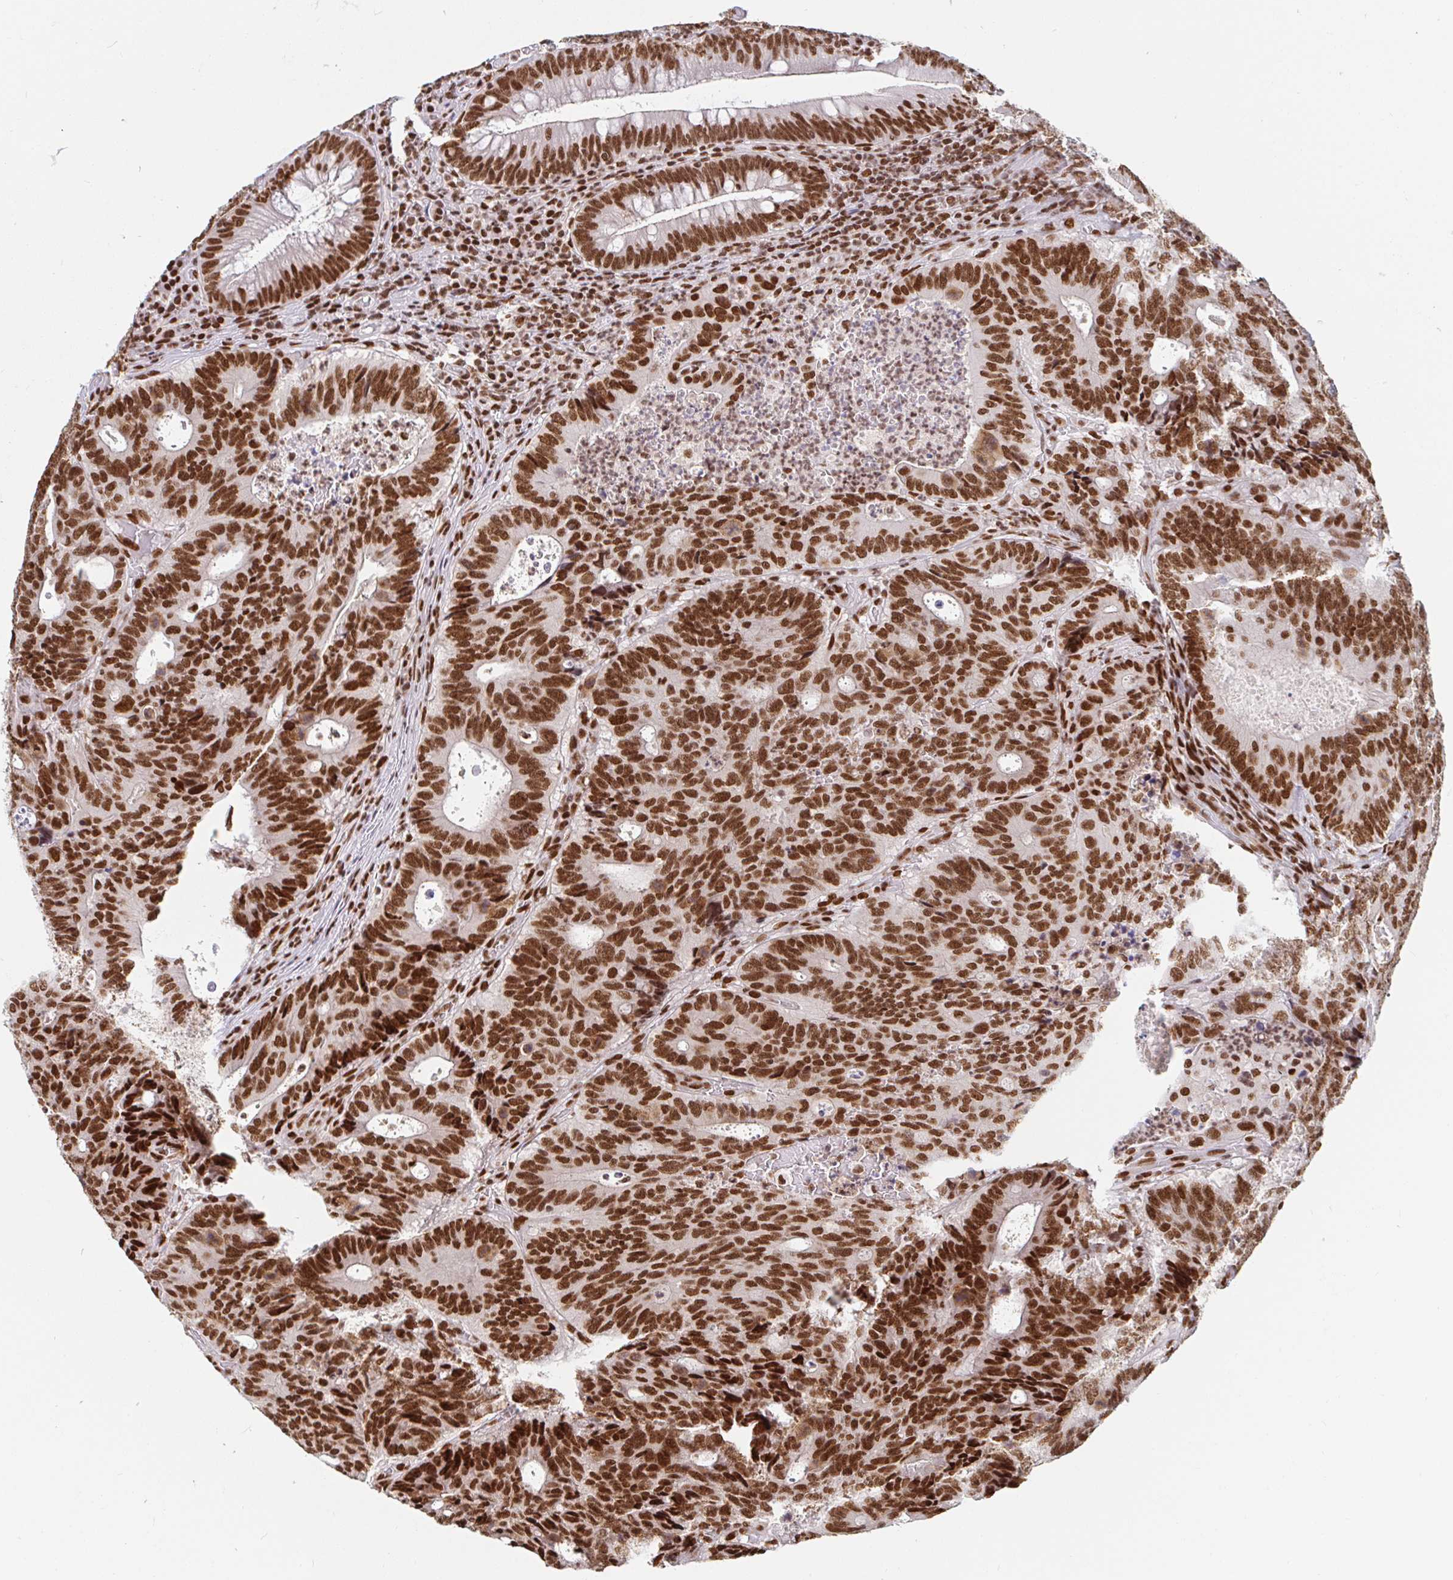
{"staining": {"intensity": "strong", "quantity": ">75%", "location": "nuclear"}, "tissue": "colorectal cancer", "cell_type": "Tumor cells", "image_type": "cancer", "snomed": [{"axis": "morphology", "description": "Adenocarcinoma, NOS"}, {"axis": "topography", "description": "Colon"}], "caption": "This image displays colorectal cancer (adenocarcinoma) stained with immunohistochemistry (IHC) to label a protein in brown. The nuclear of tumor cells show strong positivity for the protein. Nuclei are counter-stained blue.", "gene": "RBMX", "patient": {"sex": "male", "age": 62}}